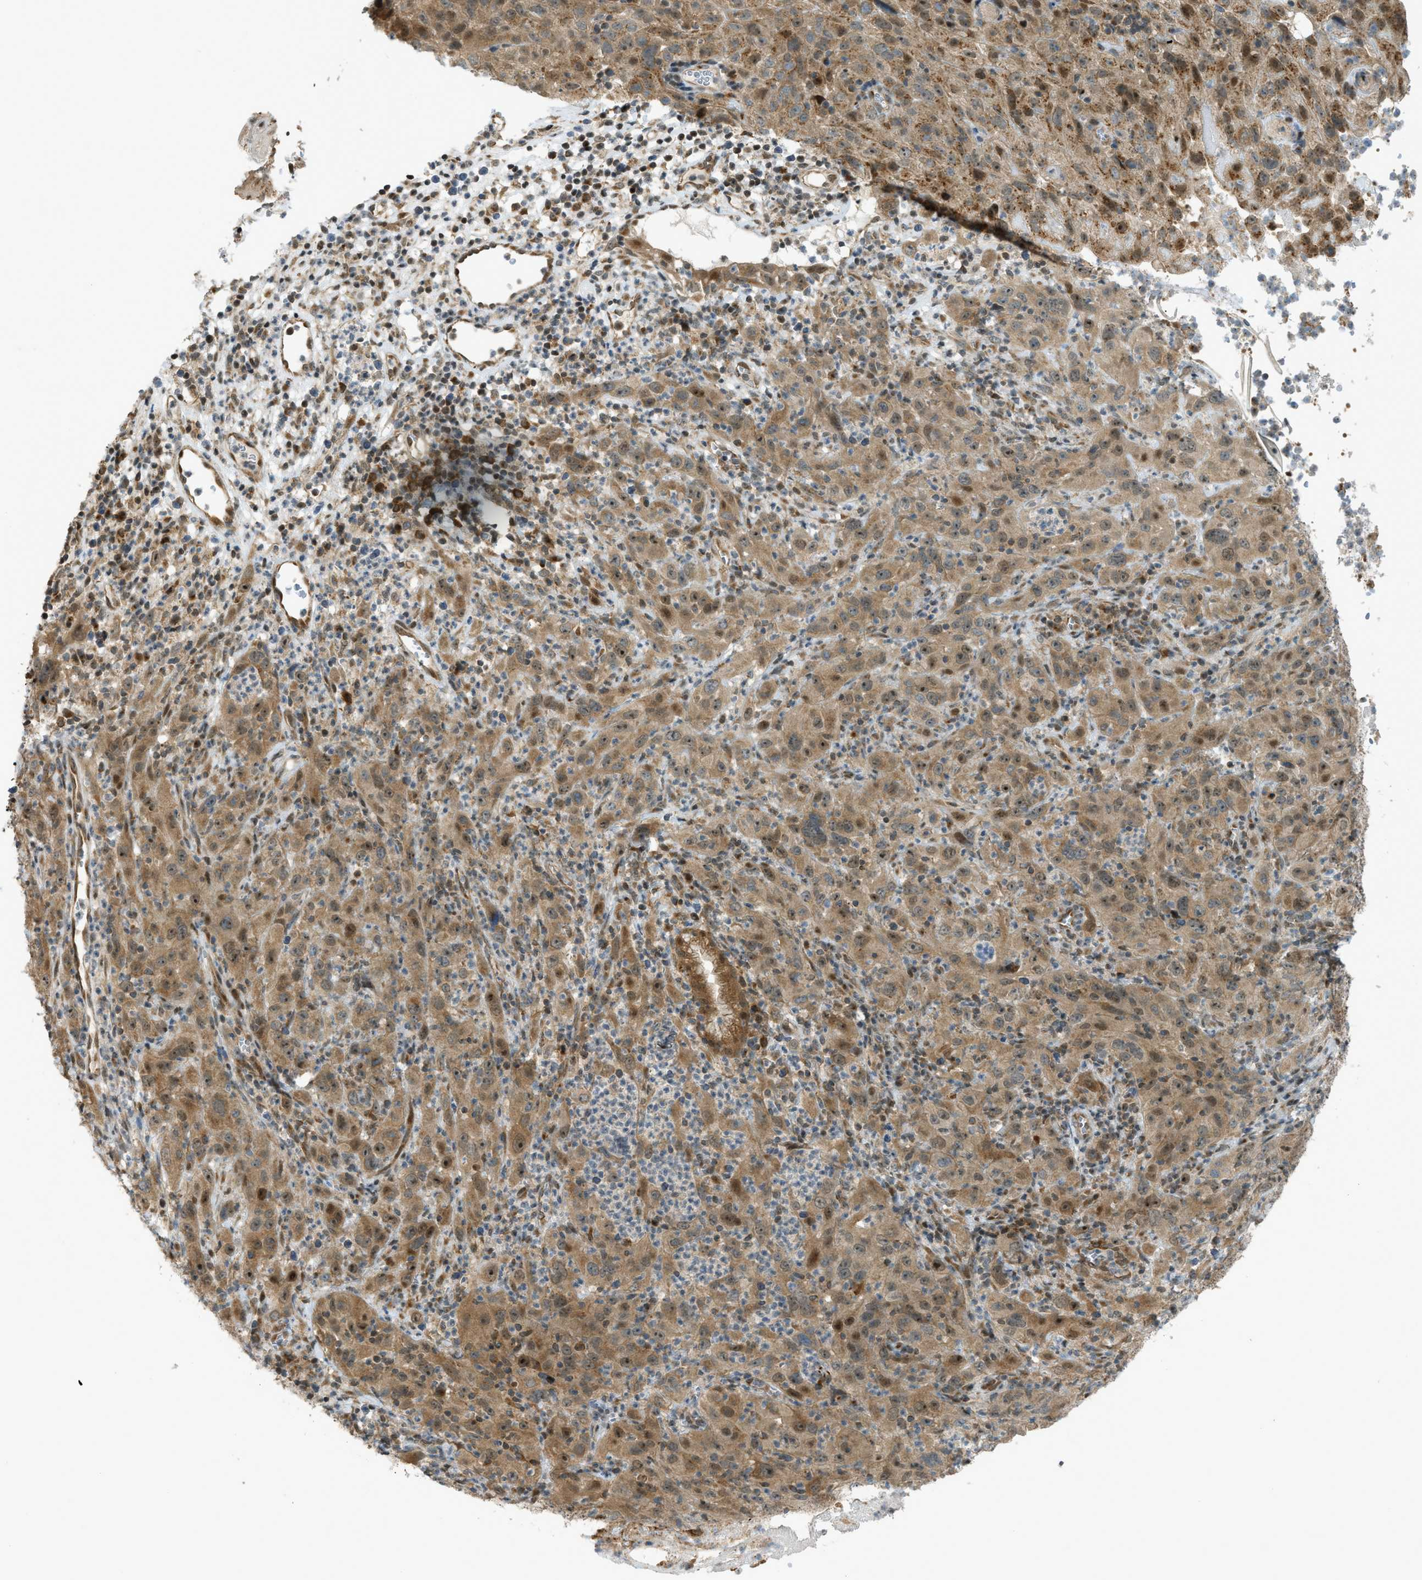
{"staining": {"intensity": "moderate", "quantity": ">75%", "location": "cytoplasmic/membranous,nuclear"}, "tissue": "cervical cancer", "cell_type": "Tumor cells", "image_type": "cancer", "snomed": [{"axis": "morphology", "description": "Squamous cell carcinoma, NOS"}, {"axis": "topography", "description": "Cervix"}], "caption": "High-magnification brightfield microscopy of squamous cell carcinoma (cervical) stained with DAB (brown) and counterstained with hematoxylin (blue). tumor cells exhibit moderate cytoplasmic/membranous and nuclear positivity is seen in approximately>75% of cells.", "gene": "CCDC186", "patient": {"sex": "female", "age": 32}}